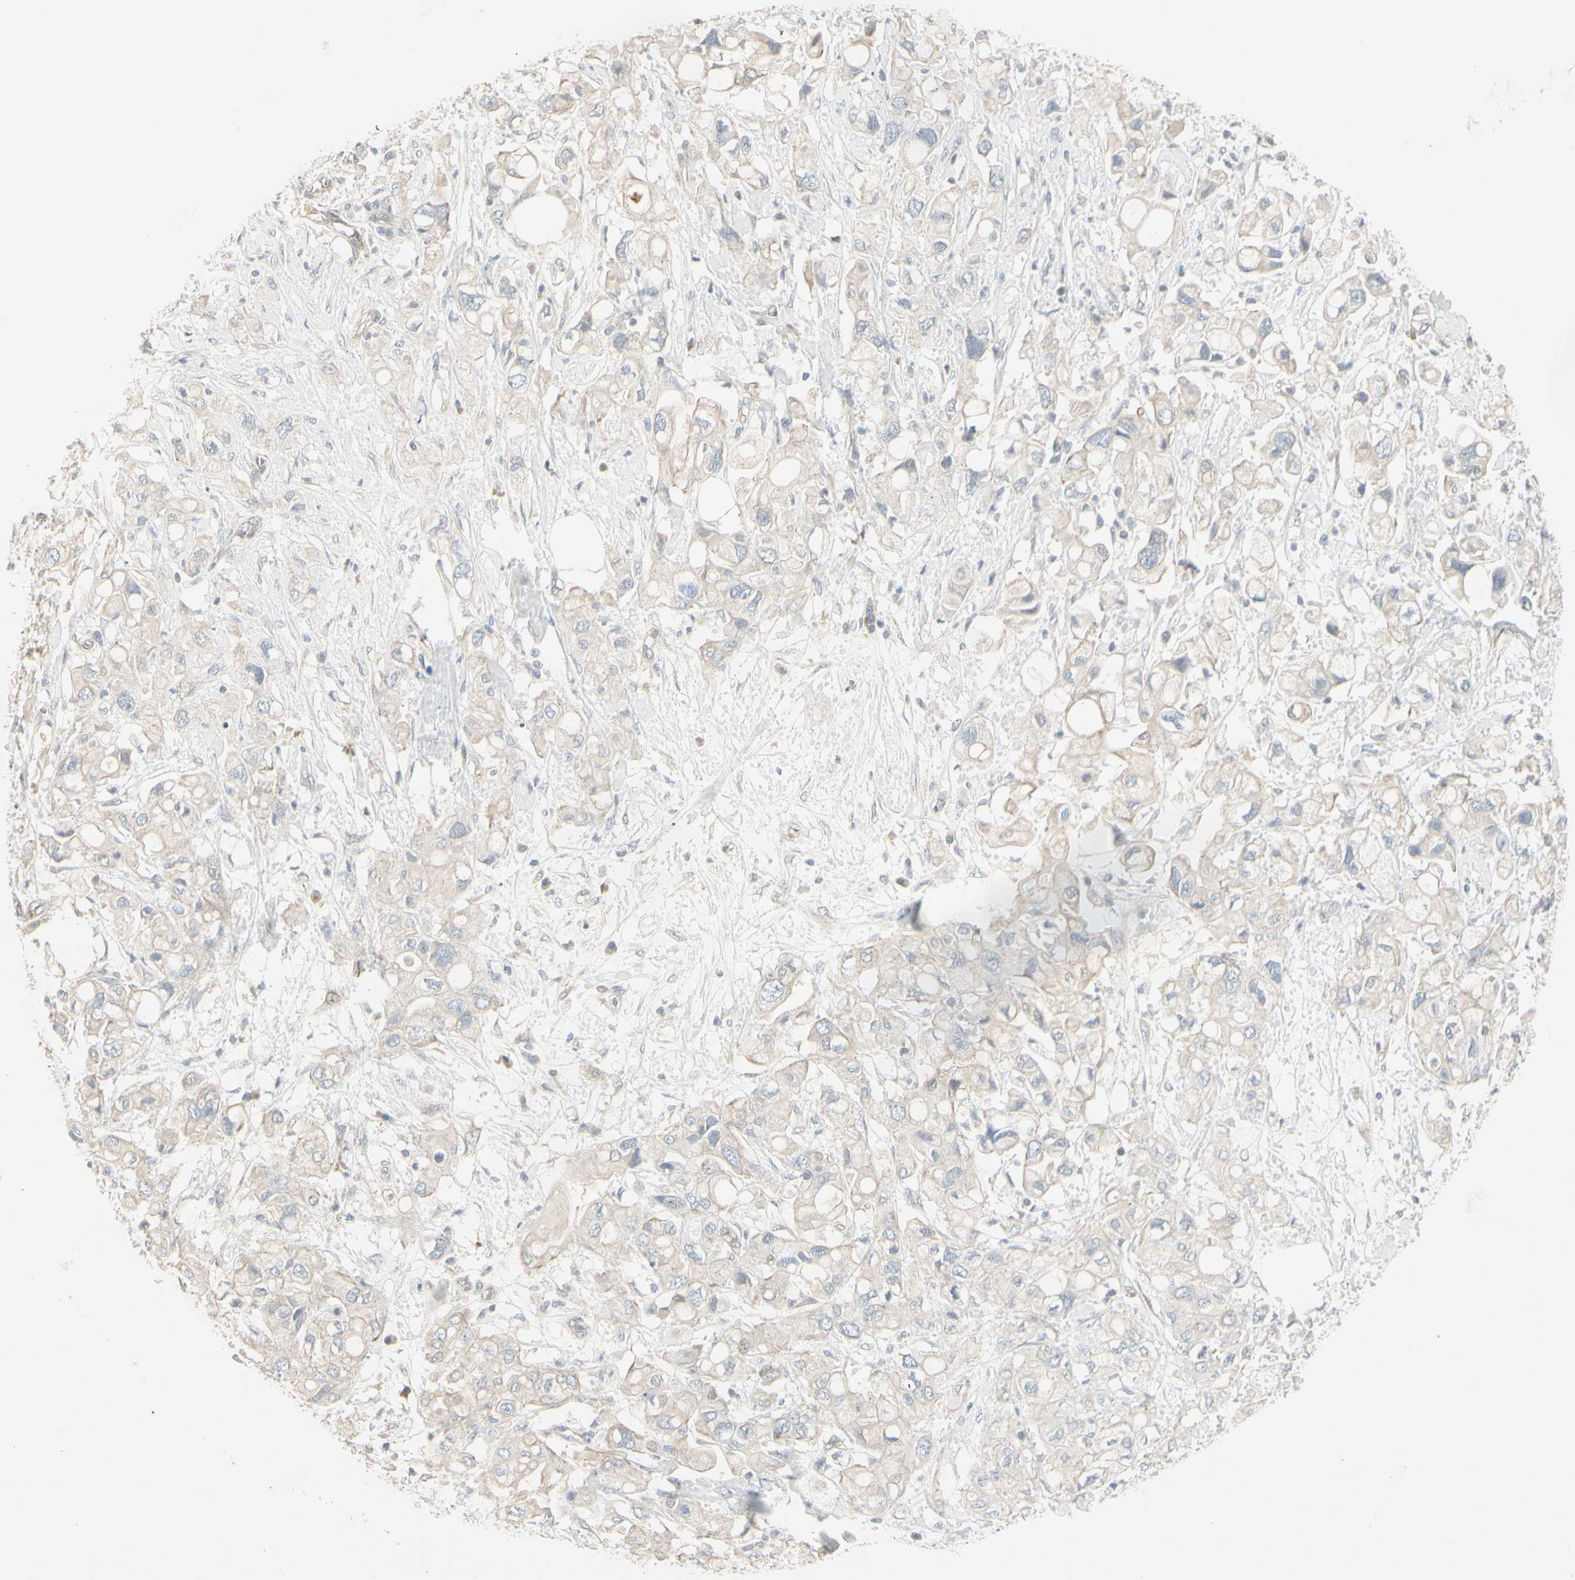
{"staining": {"intensity": "negative", "quantity": "none", "location": "none"}, "tissue": "pancreatic cancer", "cell_type": "Tumor cells", "image_type": "cancer", "snomed": [{"axis": "morphology", "description": "Adenocarcinoma, NOS"}, {"axis": "topography", "description": "Pancreas"}], "caption": "This is an immunohistochemistry (IHC) micrograph of human adenocarcinoma (pancreatic). There is no expression in tumor cells.", "gene": "DMPK", "patient": {"sex": "female", "age": 56}}